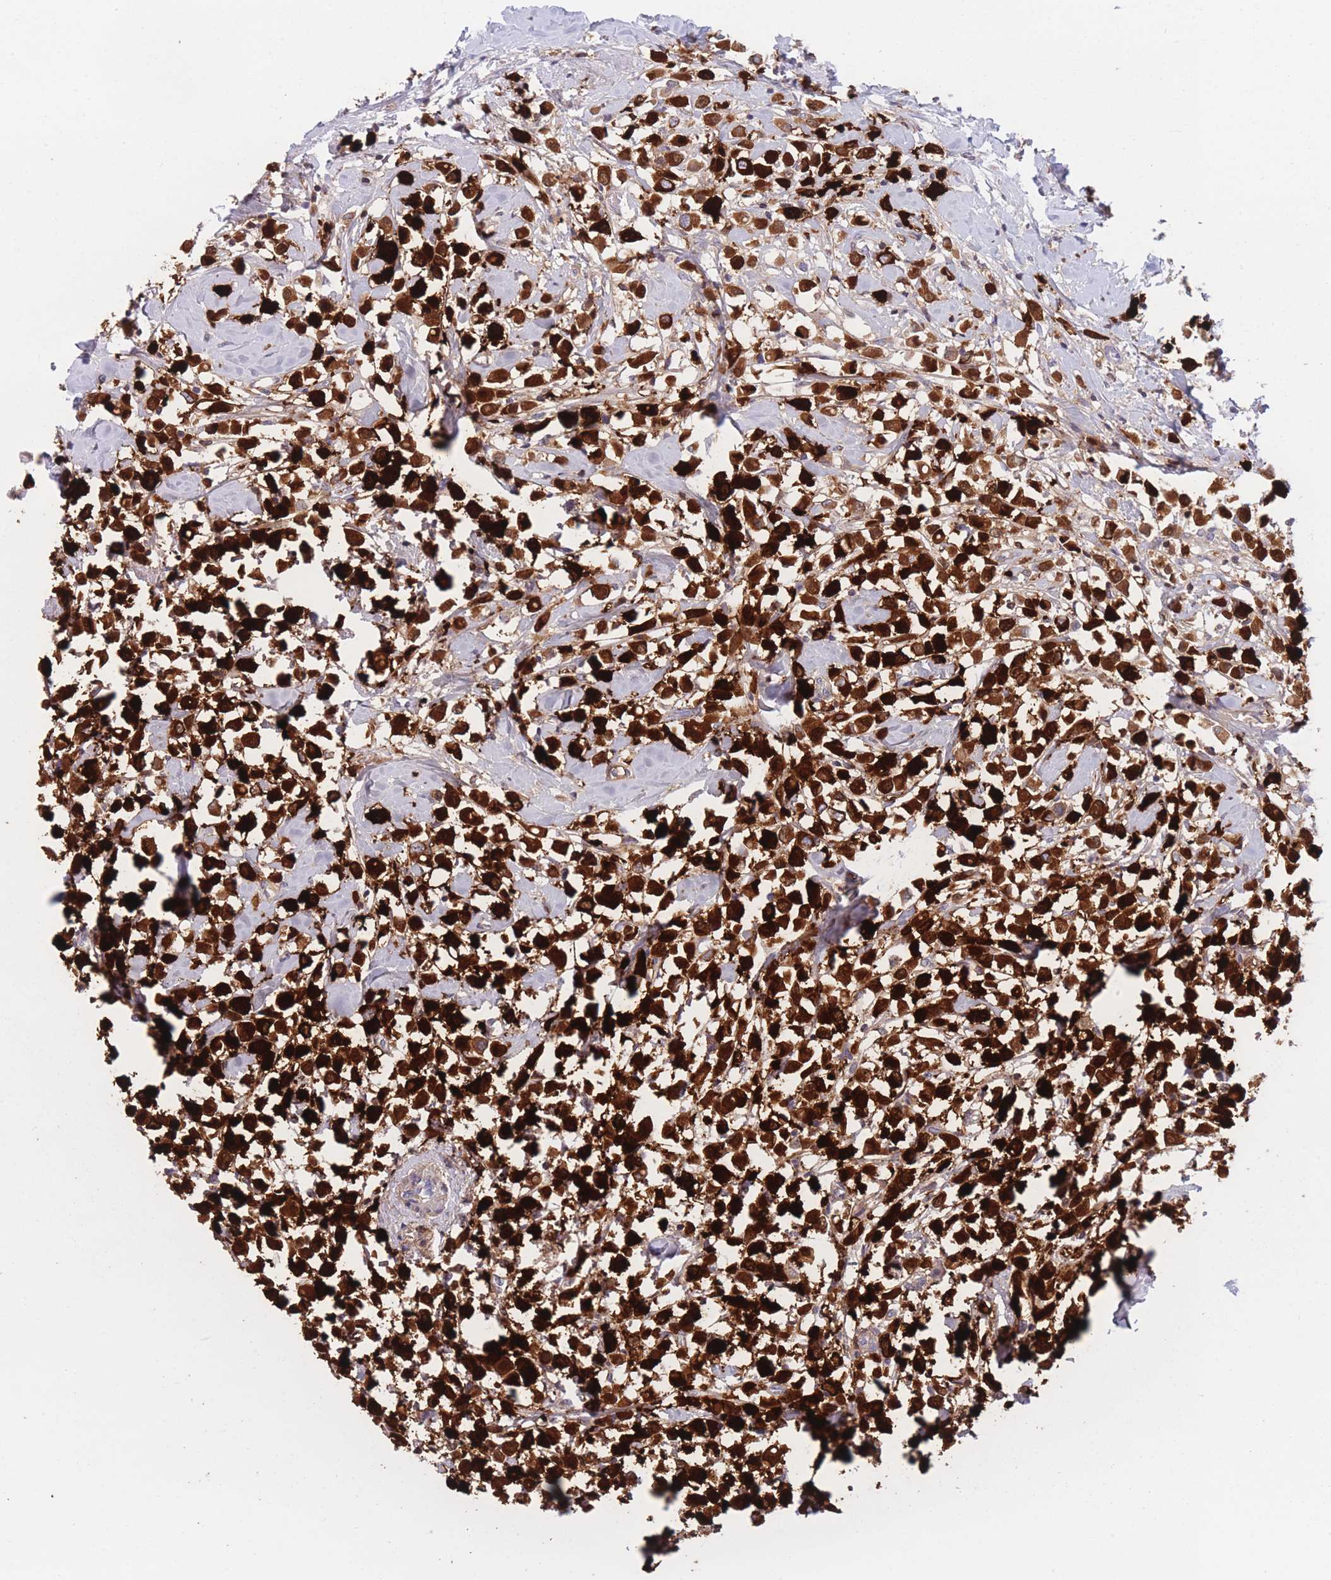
{"staining": {"intensity": "strong", "quantity": ">75%", "location": "cytoplasmic/membranous"}, "tissue": "breast cancer", "cell_type": "Tumor cells", "image_type": "cancer", "snomed": [{"axis": "morphology", "description": "Duct carcinoma"}, {"axis": "topography", "description": "Breast"}], "caption": "Human breast intraductal carcinoma stained for a protein (brown) displays strong cytoplasmic/membranous positive positivity in about >75% of tumor cells.", "gene": "PDE4A", "patient": {"sex": "female", "age": 61}}